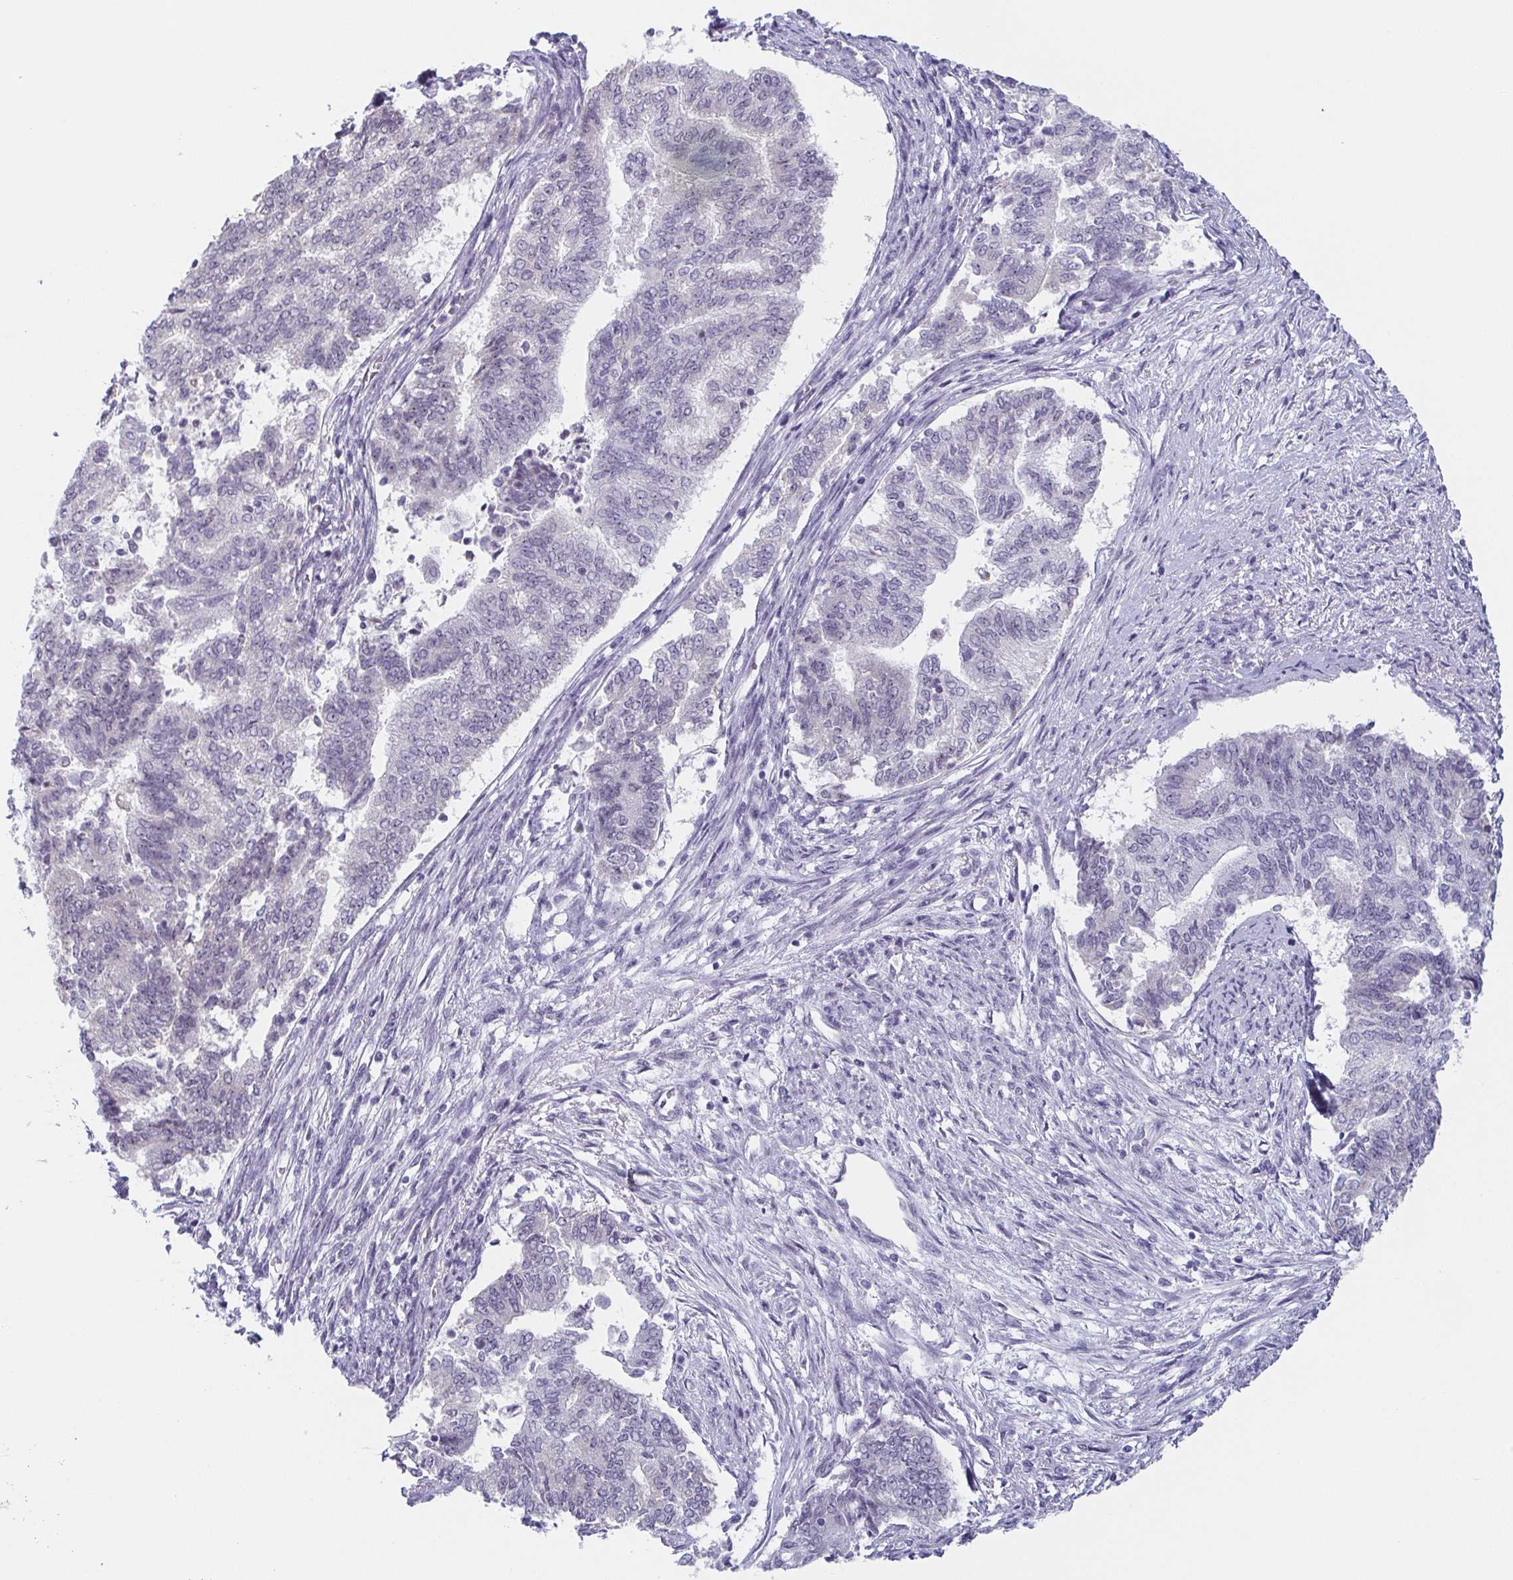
{"staining": {"intensity": "negative", "quantity": "none", "location": "none"}, "tissue": "endometrial cancer", "cell_type": "Tumor cells", "image_type": "cancer", "snomed": [{"axis": "morphology", "description": "Adenocarcinoma, NOS"}, {"axis": "topography", "description": "Endometrium"}], "caption": "An image of endometrial cancer (adenocarcinoma) stained for a protein shows no brown staining in tumor cells.", "gene": "EXOSC7", "patient": {"sex": "female", "age": 65}}